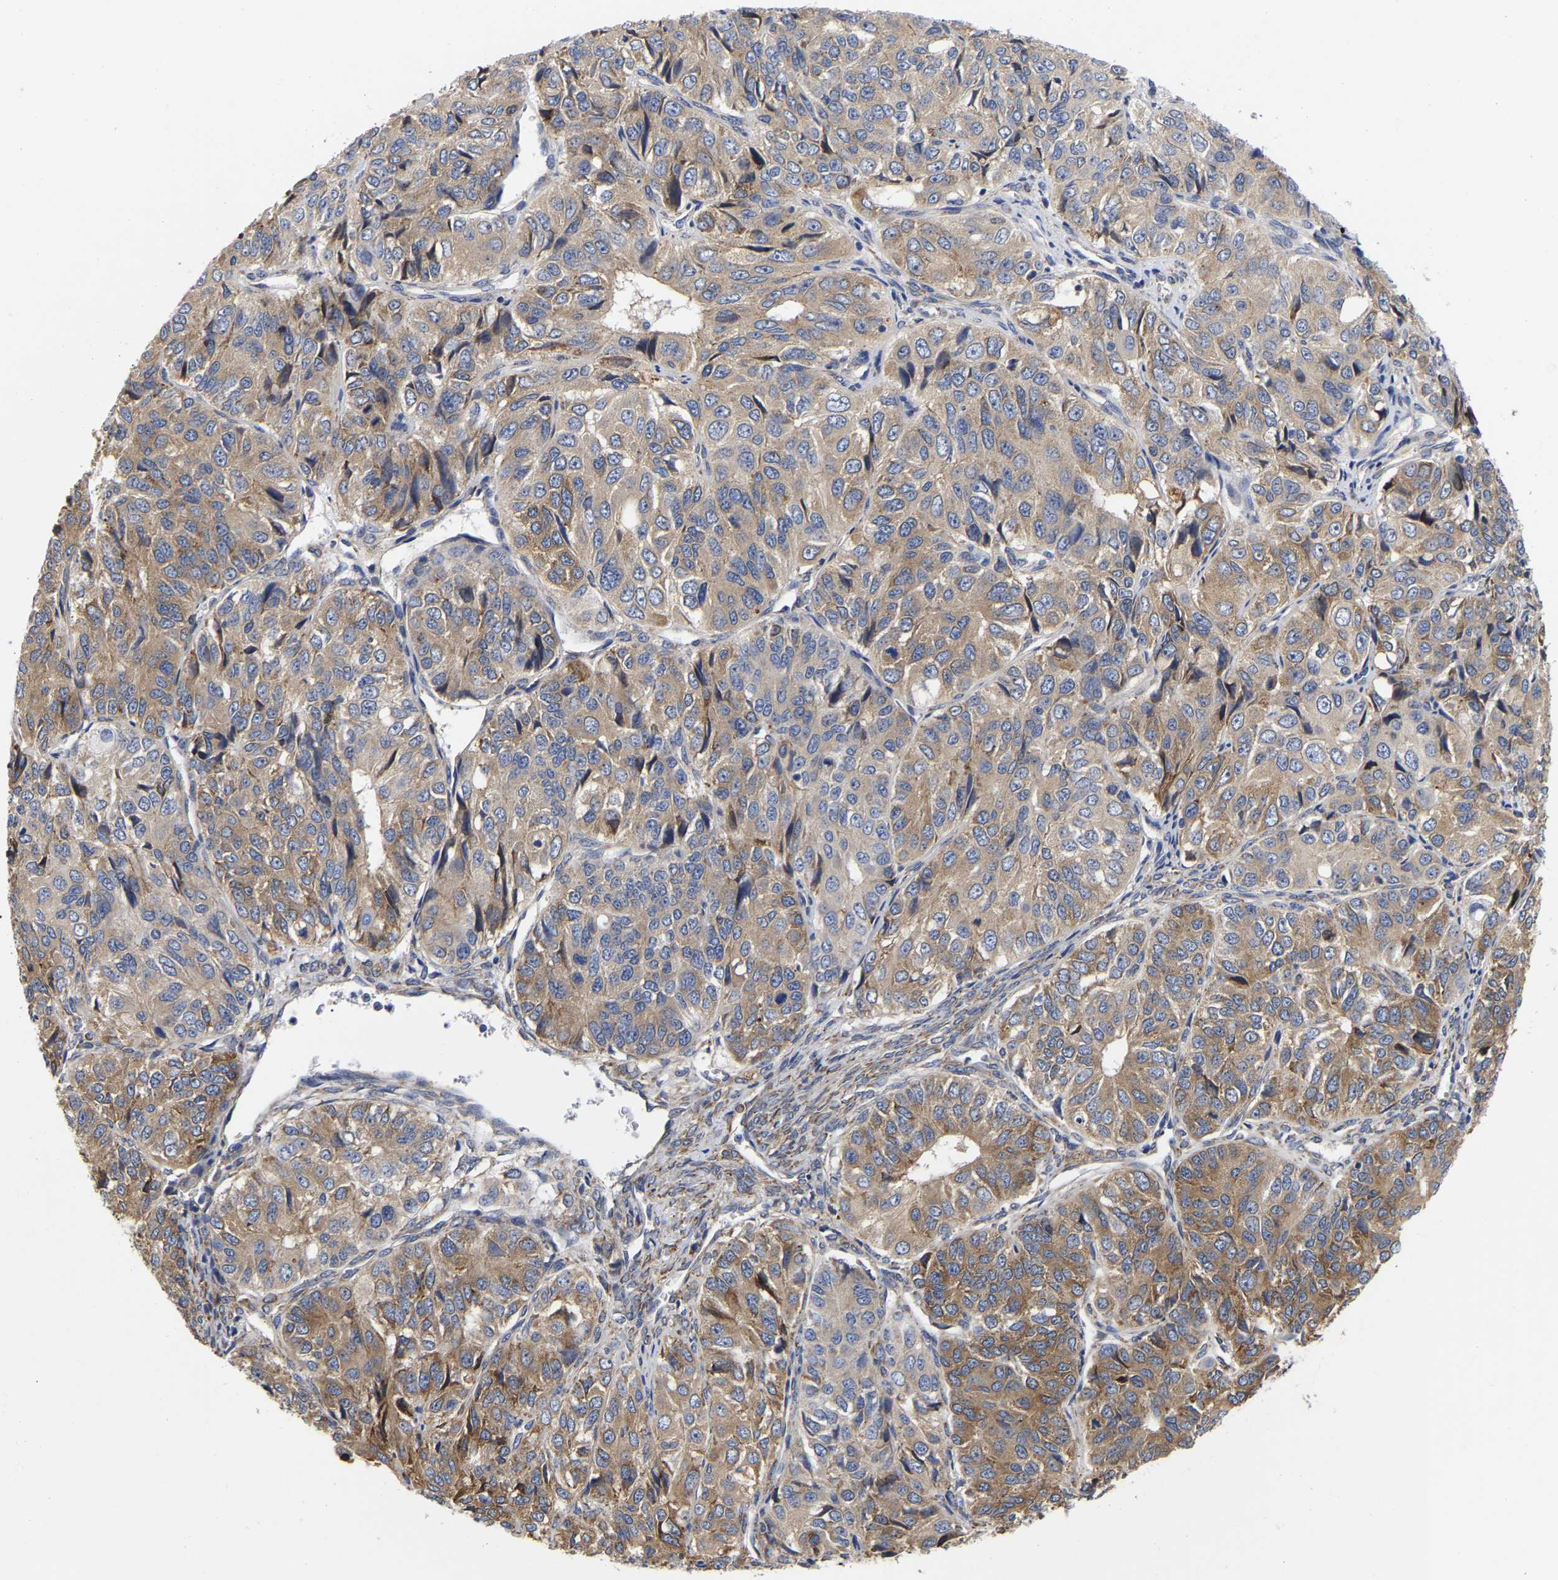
{"staining": {"intensity": "moderate", "quantity": ">75%", "location": "cytoplasmic/membranous"}, "tissue": "ovarian cancer", "cell_type": "Tumor cells", "image_type": "cancer", "snomed": [{"axis": "morphology", "description": "Carcinoma, endometroid"}, {"axis": "topography", "description": "Ovary"}], "caption": "Protein staining of ovarian endometroid carcinoma tissue shows moderate cytoplasmic/membranous staining in approximately >75% of tumor cells.", "gene": "CFAP298", "patient": {"sex": "female", "age": 51}}